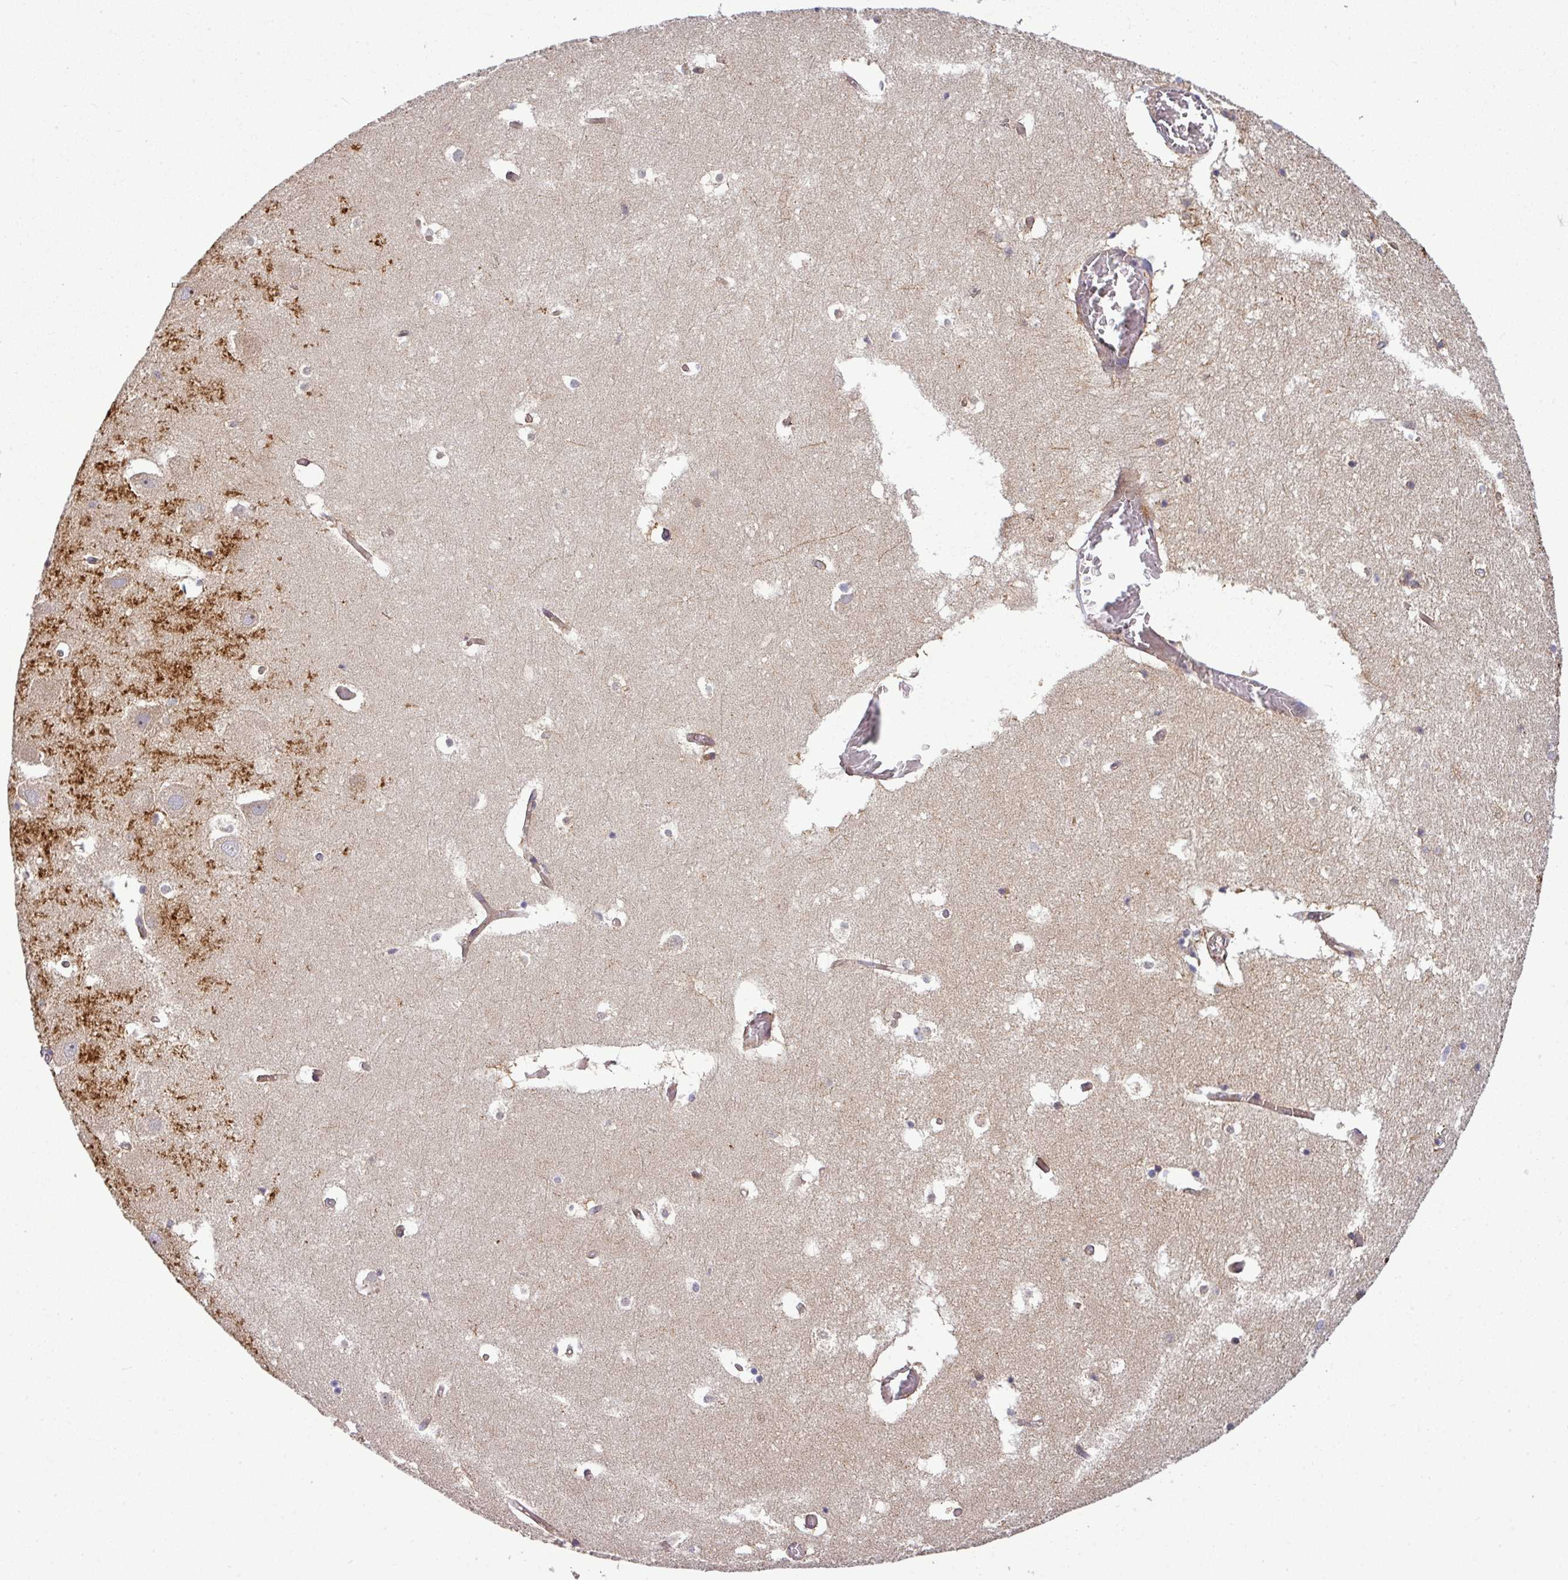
{"staining": {"intensity": "negative", "quantity": "none", "location": "none"}, "tissue": "hippocampus", "cell_type": "Glial cells", "image_type": "normal", "snomed": [{"axis": "morphology", "description": "Normal tissue, NOS"}, {"axis": "topography", "description": "Hippocampus"}], "caption": "Glial cells are negative for brown protein staining in unremarkable hippocampus. Brightfield microscopy of IHC stained with DAB (3,3'-diaminobenzidine) (brown) and hematoxylin (blue), captured at high magnification.", "gene": "PAPLN", "patient": {"sex": "female", "age": 52}}